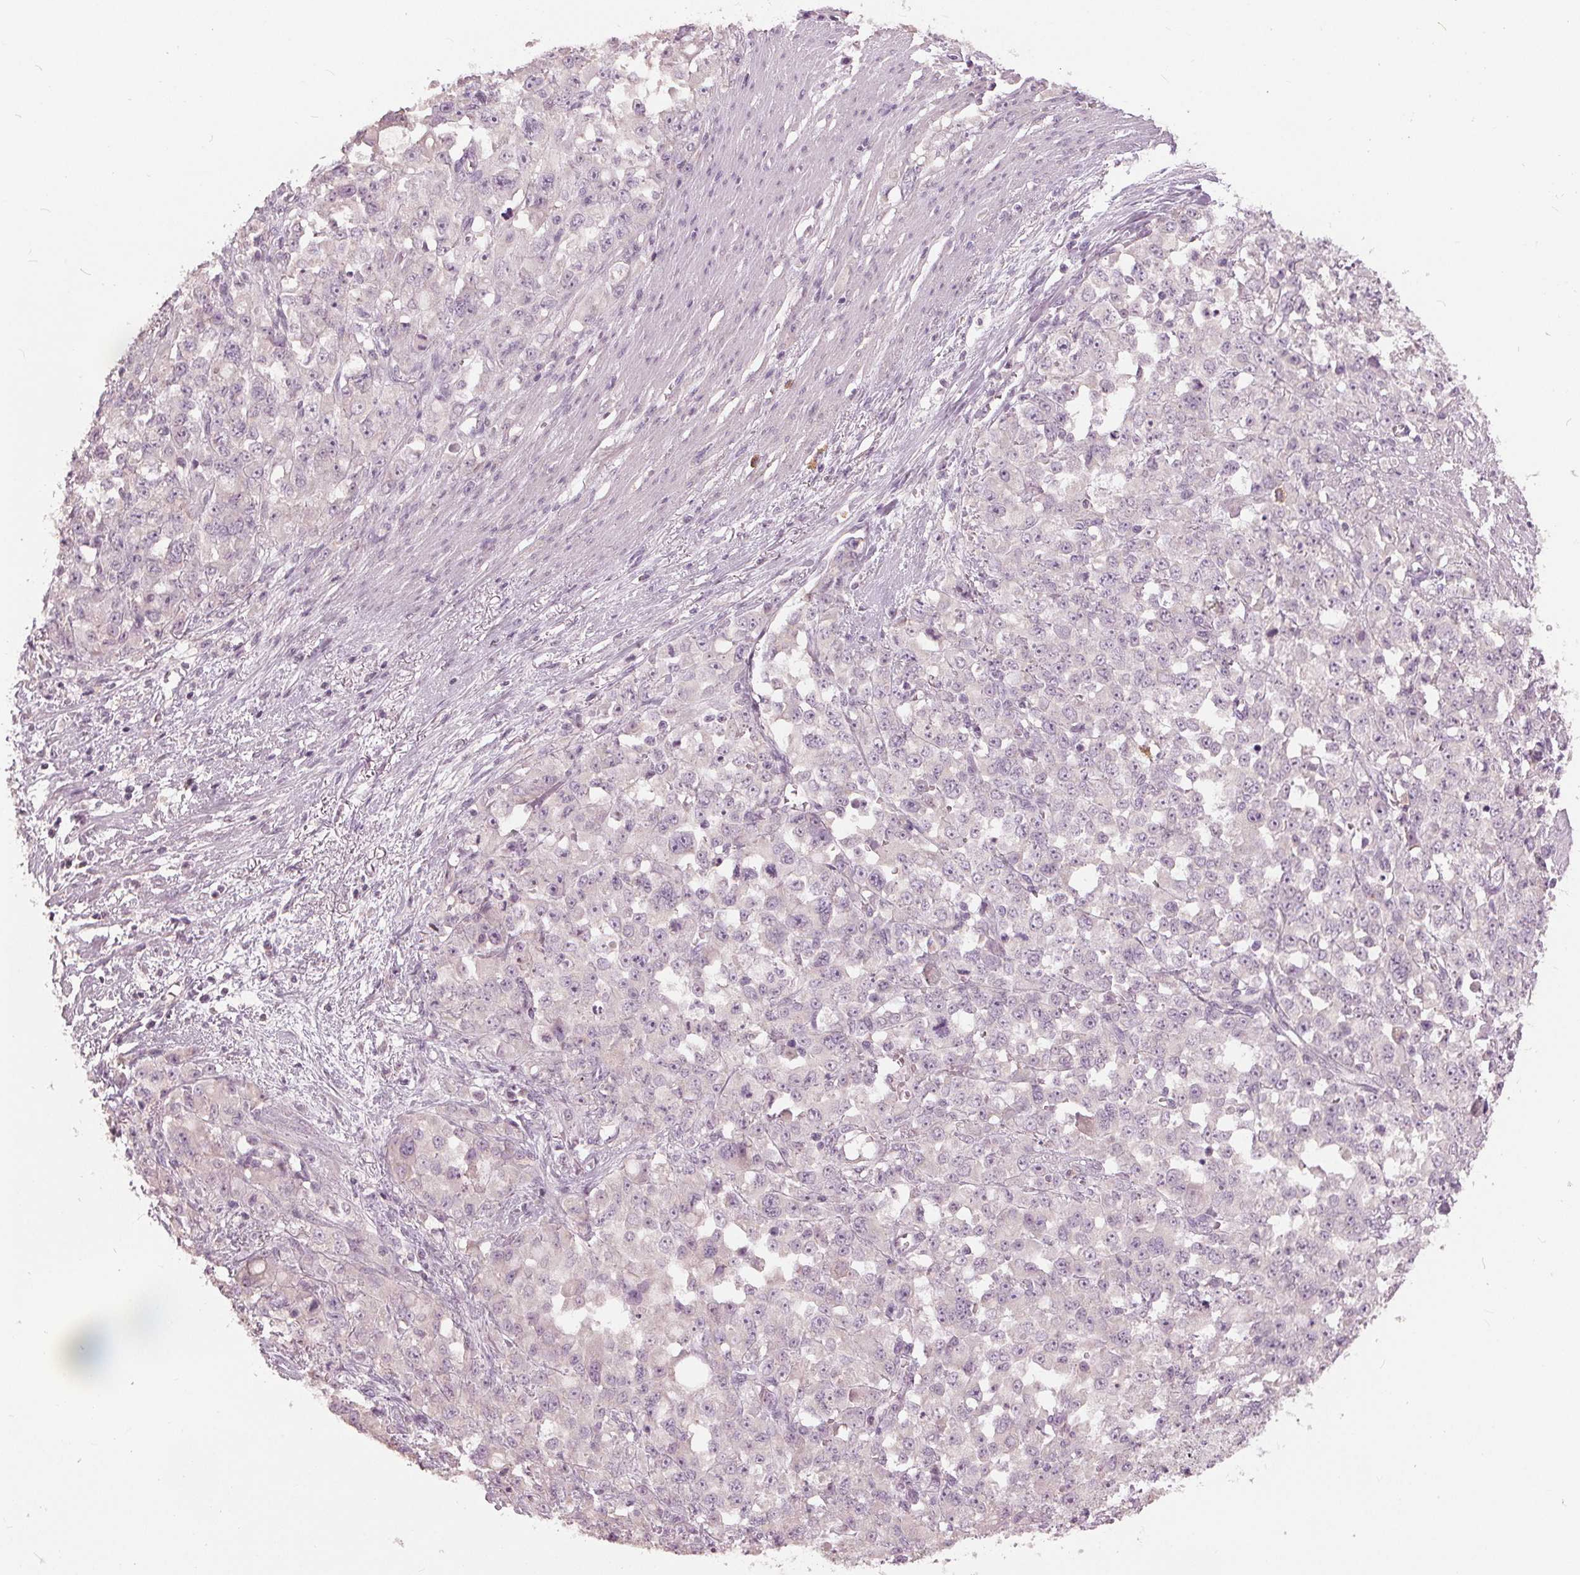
{"staining": {"intensity": "negative", "quantity": "none", "location": "none"}, "tissue": "stomach cancer", "cell_type": "Tumor cells", "image_type": "cancer", "snomed": [{"axis": "morphology", "description": "Adenocarcinoma, NOS"}, {"axis": "topography", "description": "Stomach"}], "caption": "Immunohistochemistry (IHC) micrograph of stomach adenocarcinoma stained for a protein (brown), which demonstrates no staining in tumor cells. (DAB immunohistochemistry, high magnification).", "gene": "KLK13", "patient": {"sex": "female", "age": 76}}